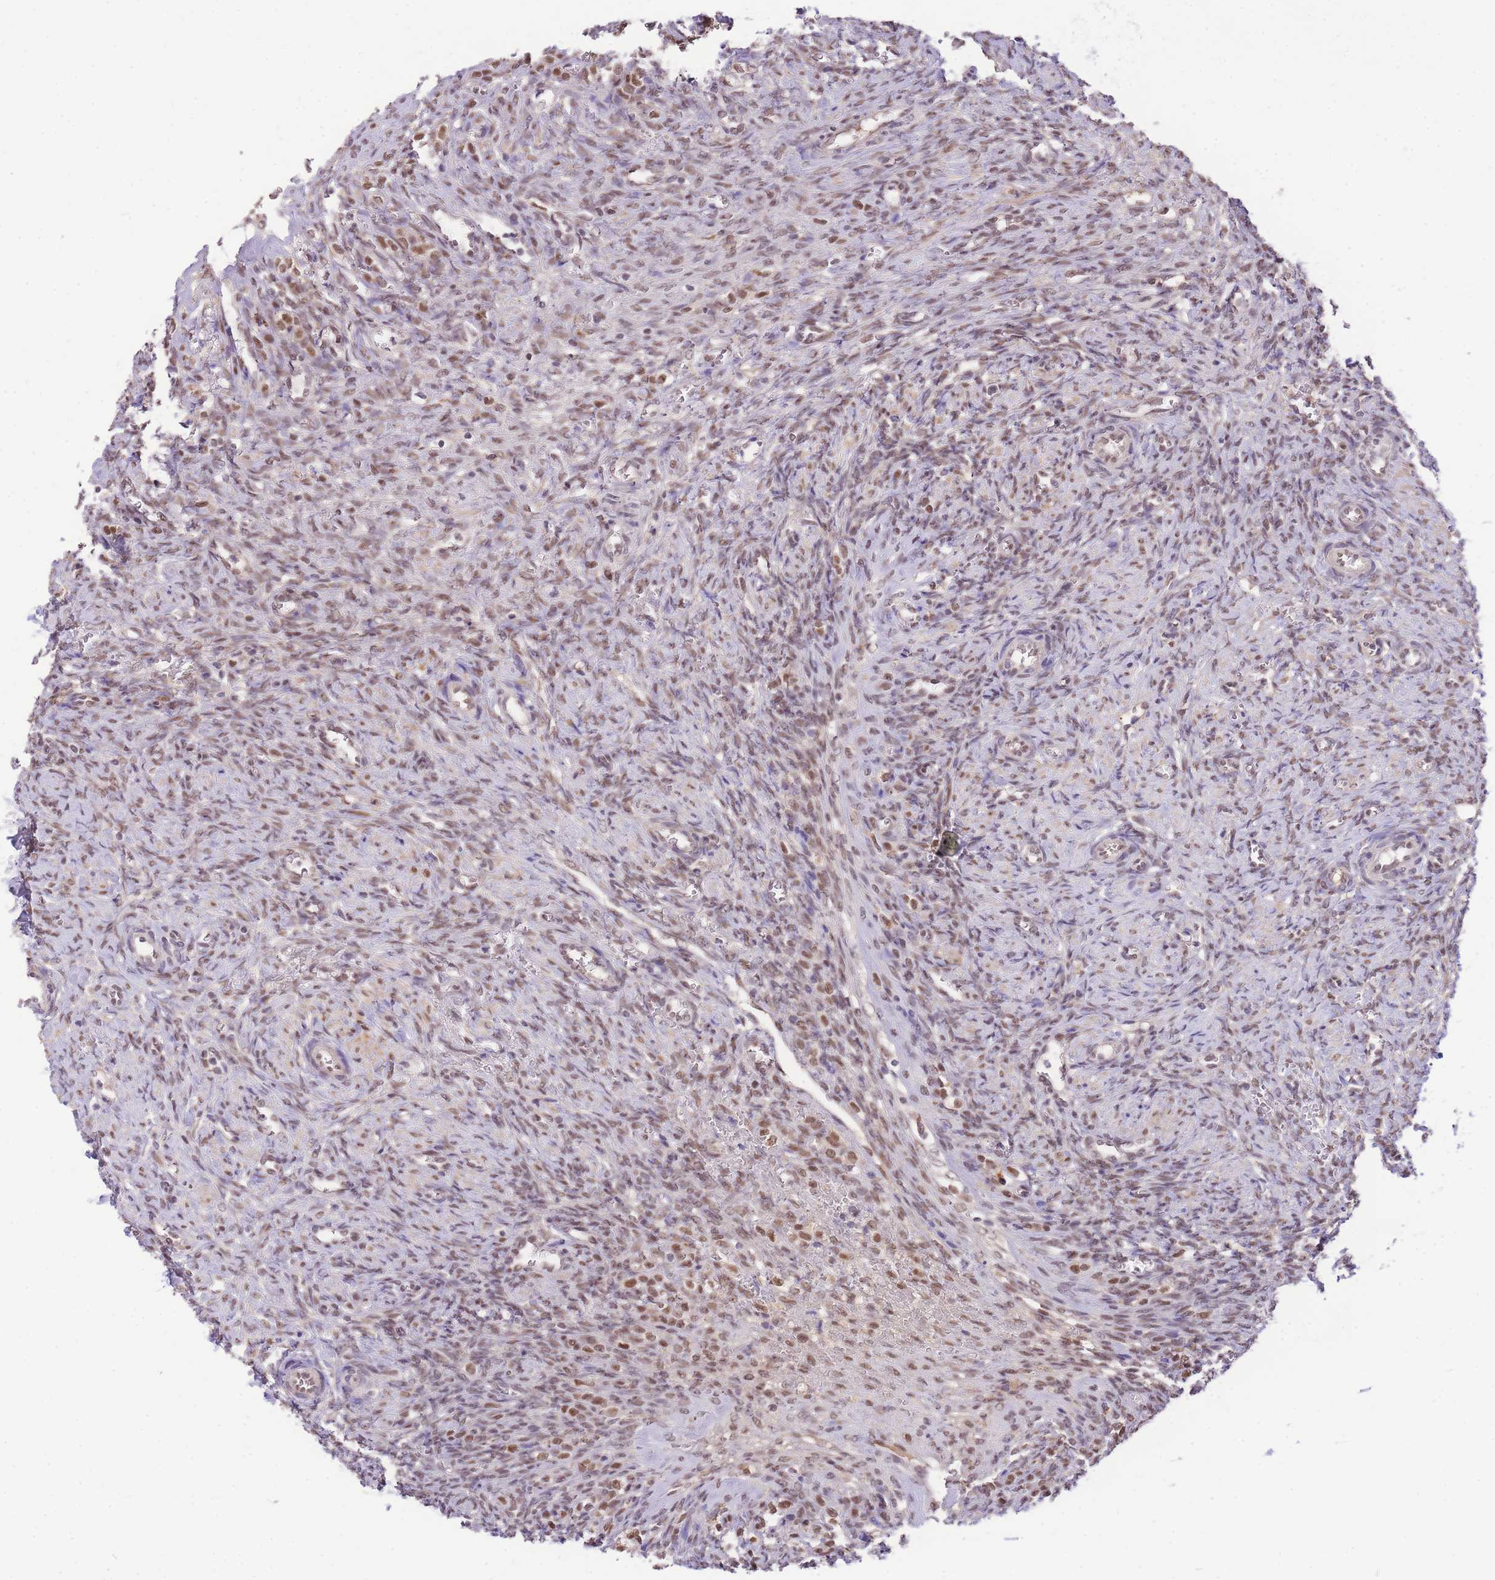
{"staining": {"intensity": "moderate", "quantity": ">75%", "location": "nuclear"}, "tissue": "ovary", "cell_type": "Ovarian stroma cells", "image_type": "normal", "snomed": [{"axis": "morphology", "description": "Normal tissue, NOS"}, {"axis": "topography", "description": "Ovary"}], "caption": "Ovary was stained to show a protein in brown. There is medium levels of moderate nuclear staining in approximately >75% of ovarian stroma cells. The staining was performed using DAB to visualize the protein expression in brown, while the nuclei were stained in blue with hematoxylin (Magnification: 20x).", "gene": "UBXN7", "patient": {"sex": "female", "age": 41}}